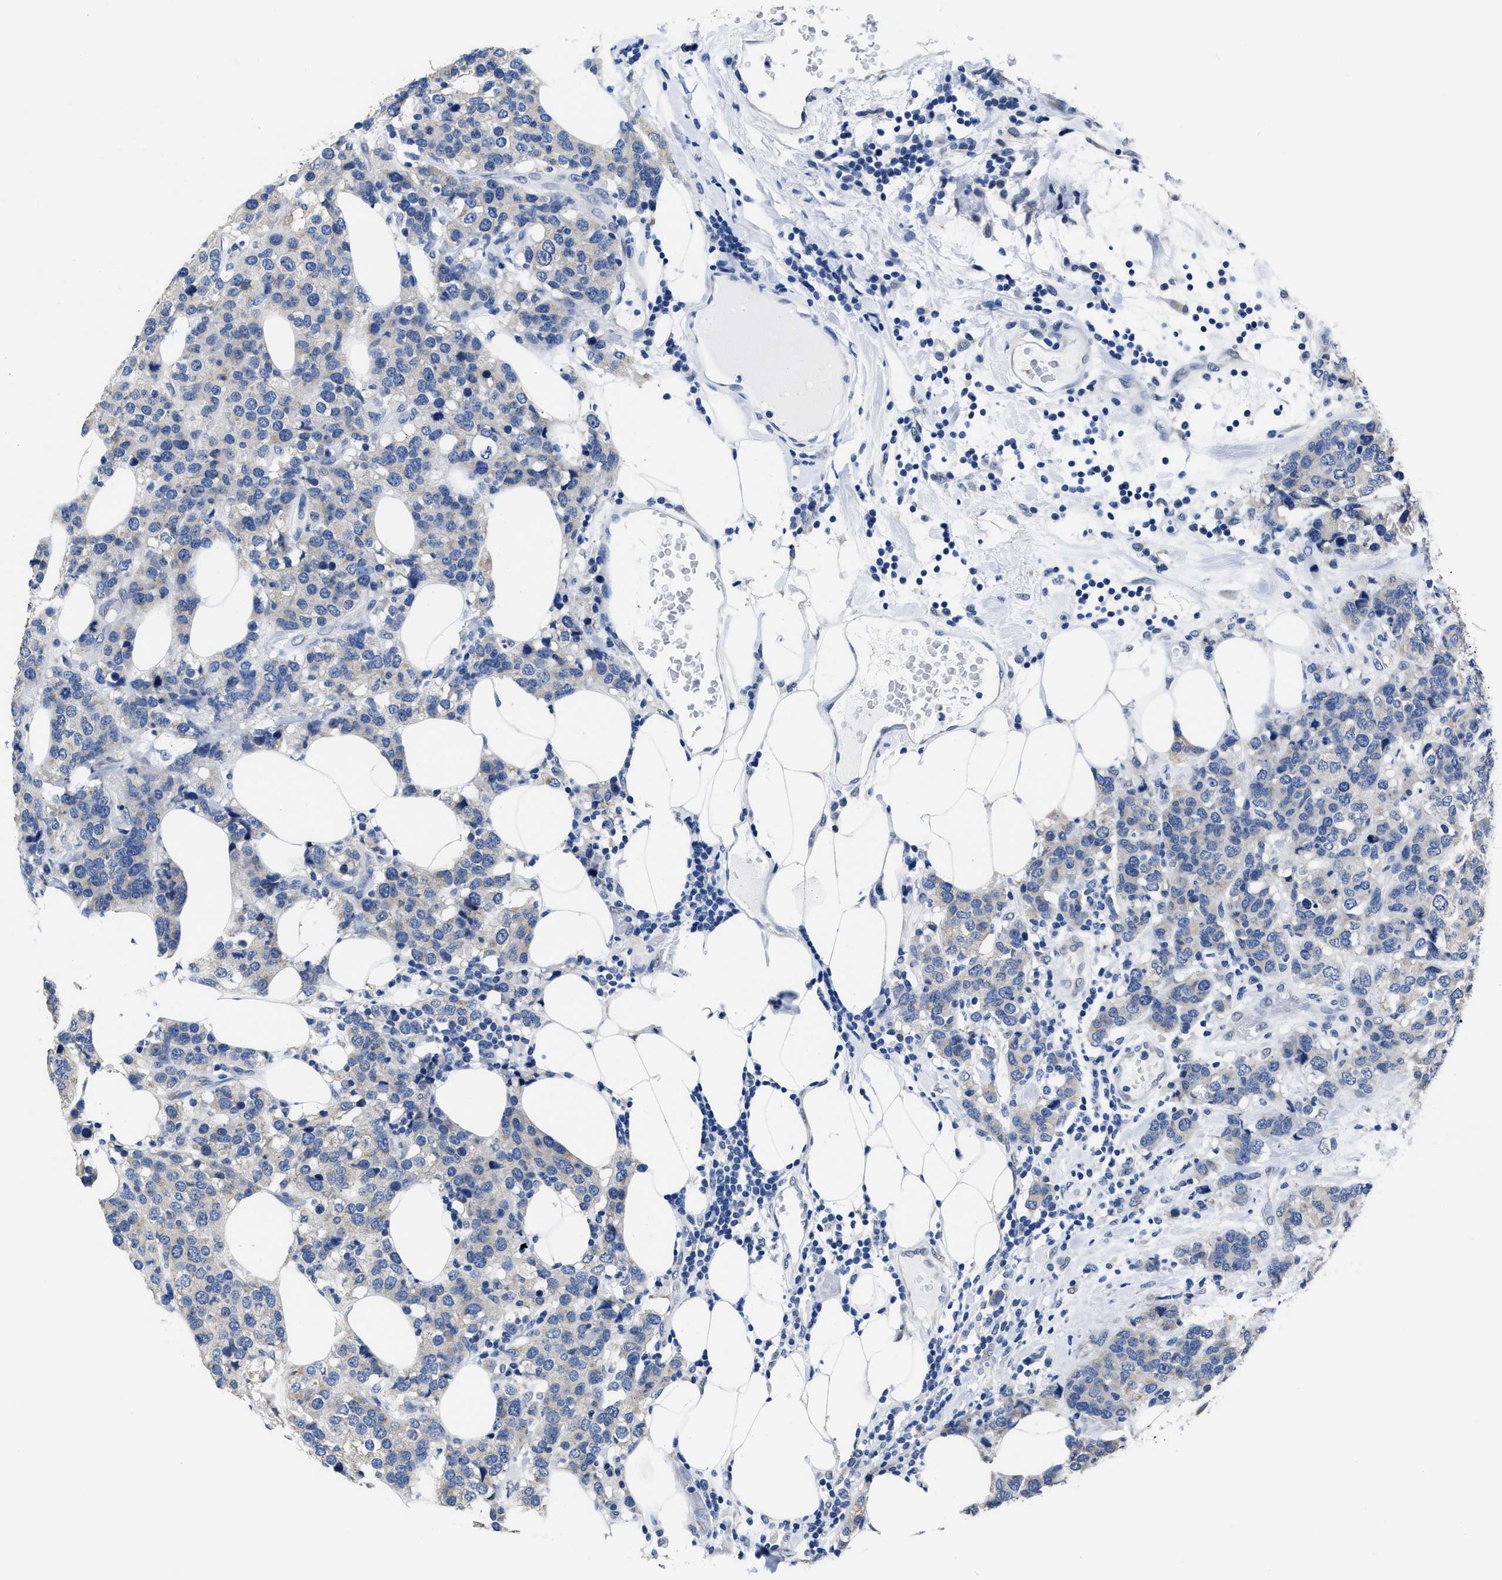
{"staining": {"intensity": "negative", "quantity": "none", "location": "none"}, "tissue": "breast cancer", "cell_type": "Tumor cells", "image_type": "cancer", "snomed": [{"axis": "morphology", "description": "Lobular carcinoma"}, {"axis": "topography", "description": "Breast"}], "caption": "This is a micrograph of IHC staining of breast lobular carcinoma, which shows no expression in tumor cells.", "gene": "HOOK1", "patient": {"sex": "female", "age": 59}}